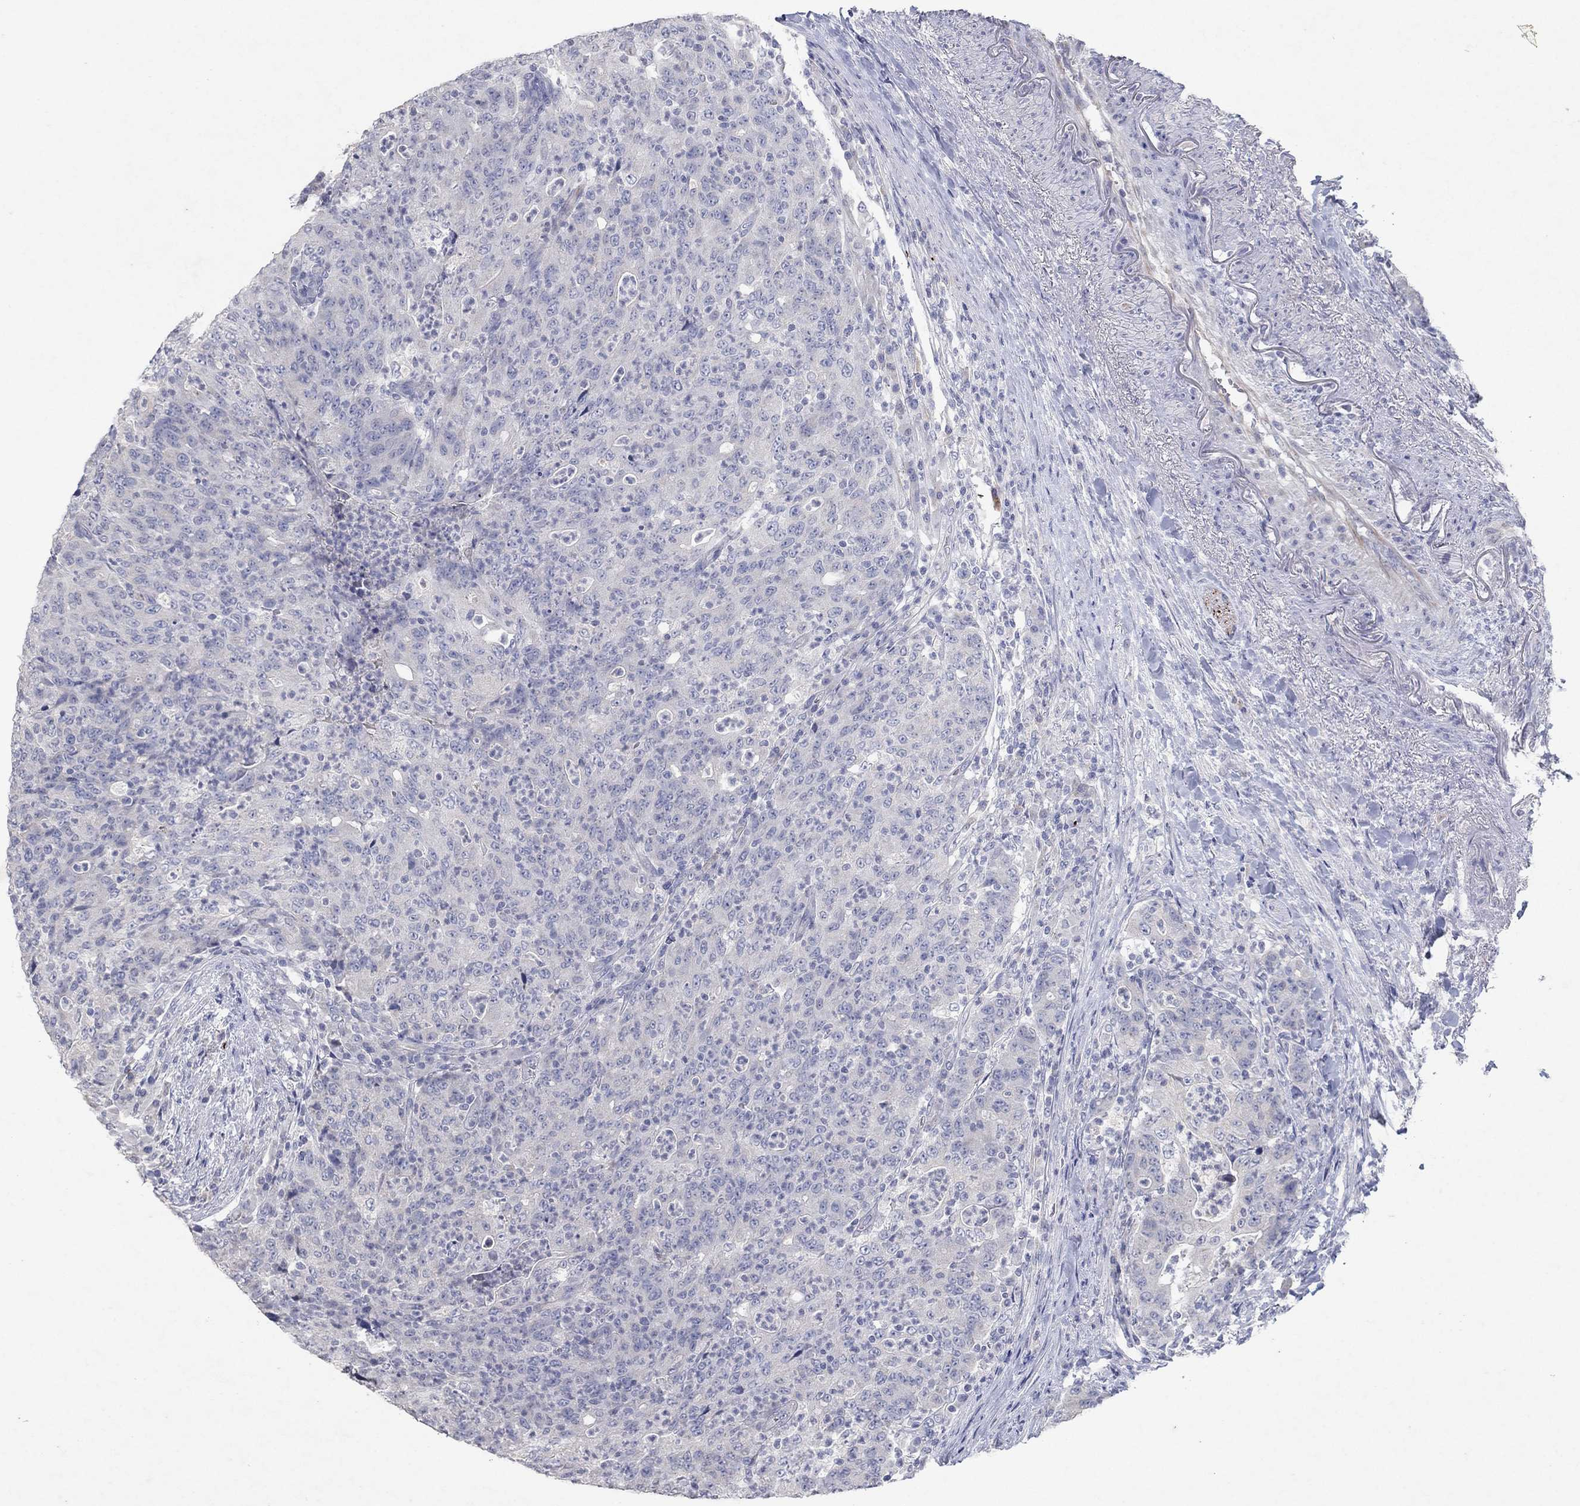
{"staining": {"intensity": "negative", "quantity": "none", "location": "none"}, "tissue": "colorectal cancer", "cell_type": "Tumor cells", "image_type": "cancer", "snomed": [{"axis": "morphology", "description": "Adenocarcinoma, NOS"}, {"axis": "topography", "description": "Colon"}], "caption": "Colorectal cancer (adenocarcinoma) was stained to show a protein in brown. There is no significant positivity in tumor cells. (DAB IHC visualized using brightfield microscopy, high magnification).", "gene": "KRT40", "patient": {"sex": "male", "age": 70}}